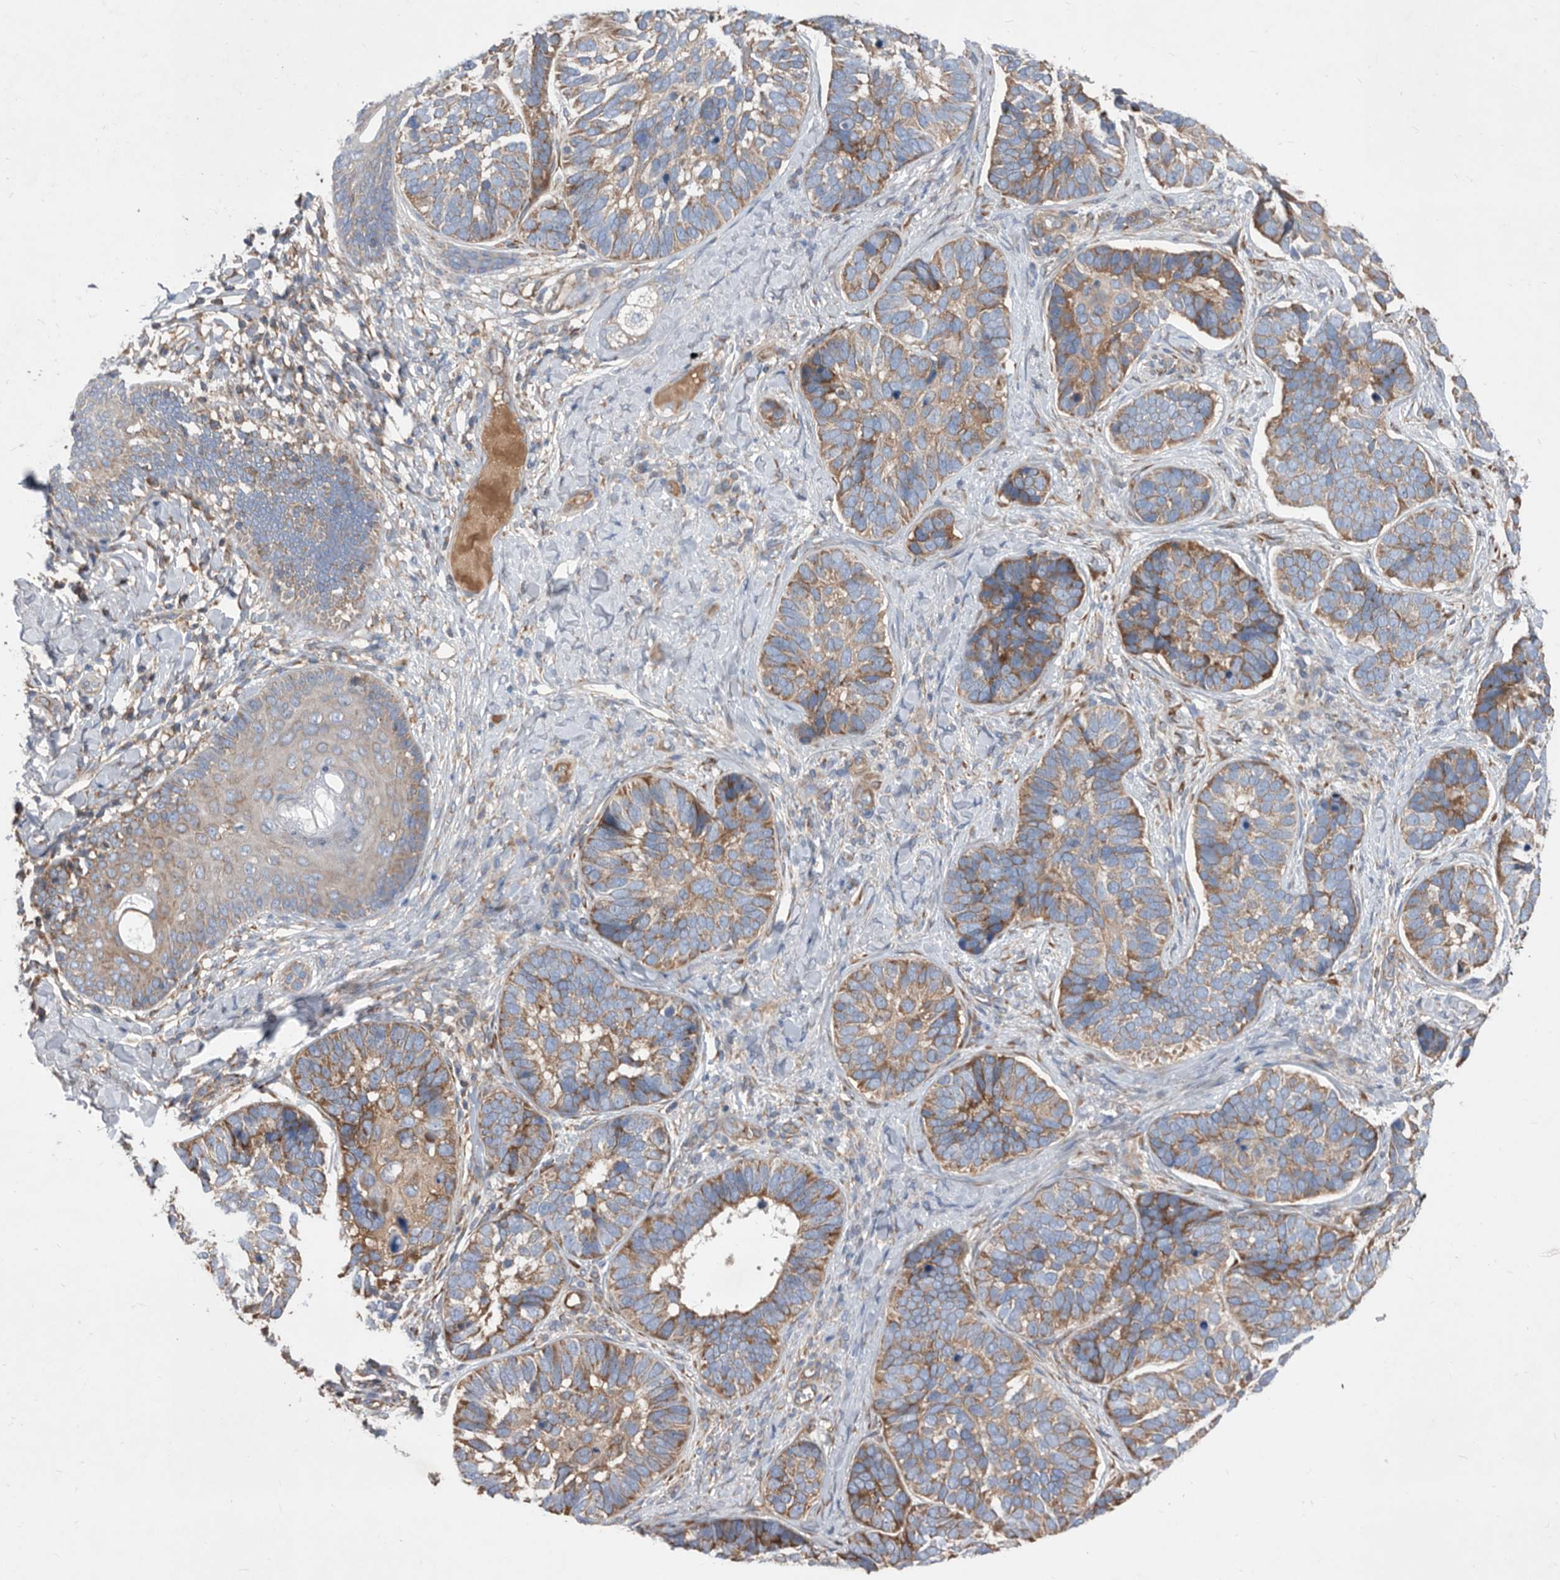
{"staining": {"intensity": "moderate", "quantity": ">75%", "location": "cytoplasmic/membranous"}, "tissue": "skin cancer", "cell_type": "Tumor cells", "image_type": "cancer", "snomed": [{"axis": "morphology", "description": "Basal cell carcinoma"}, {"axis": "topography", "description": "Skin"}], "caption": "Basal cell carcinoma (skin) stained with DAB IHC reveals medium levels of moderate cytoplasmic/membranous positivity in about >75% of tumor cells.", "gene": "ATP13A3", "patient": {"sex": "male", "age": 62}}